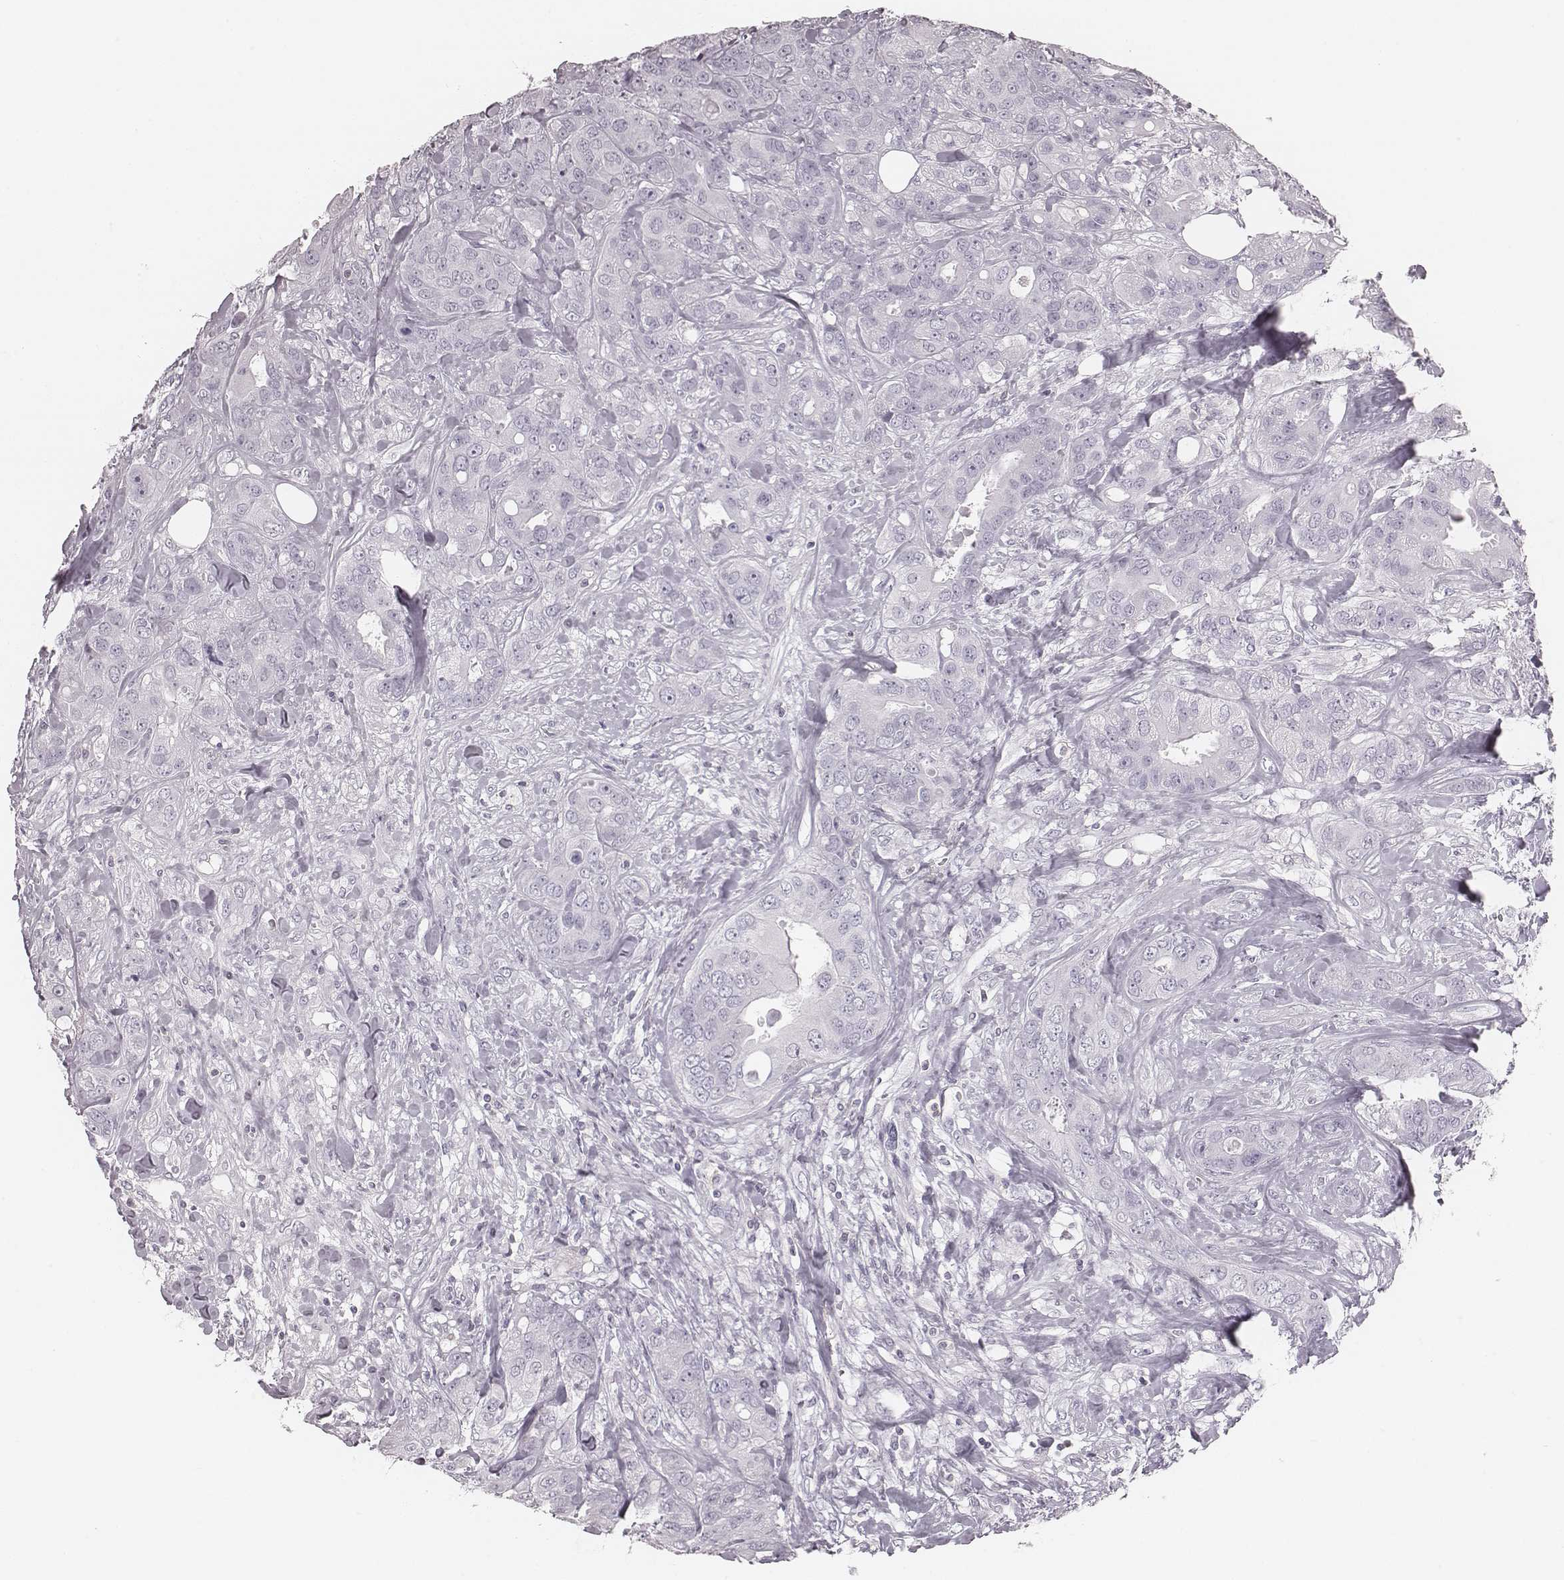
{"staining": {"intensity": "negative", "quantity": "none", "location": "none"}, "tissue": "breast cancer", "cell_type": "Tumor cells", "image_type": "cancer", "snomed": [{"axis": "morphology", "description": "Duct carcinoma"}, {"axis": "topography", "description": "Breast"}], "caption": "Immunohistochemistry histopathology image of human breast cancer stained for a protein (brown), which exhibits no staining in tumor cells. (DAB (3,3'-diaminobenzidine) IHC visualized using brightfield microscopy, high magnification).", "gene": "ZNF365", "patient": {"sex": "female", "age": 43}}